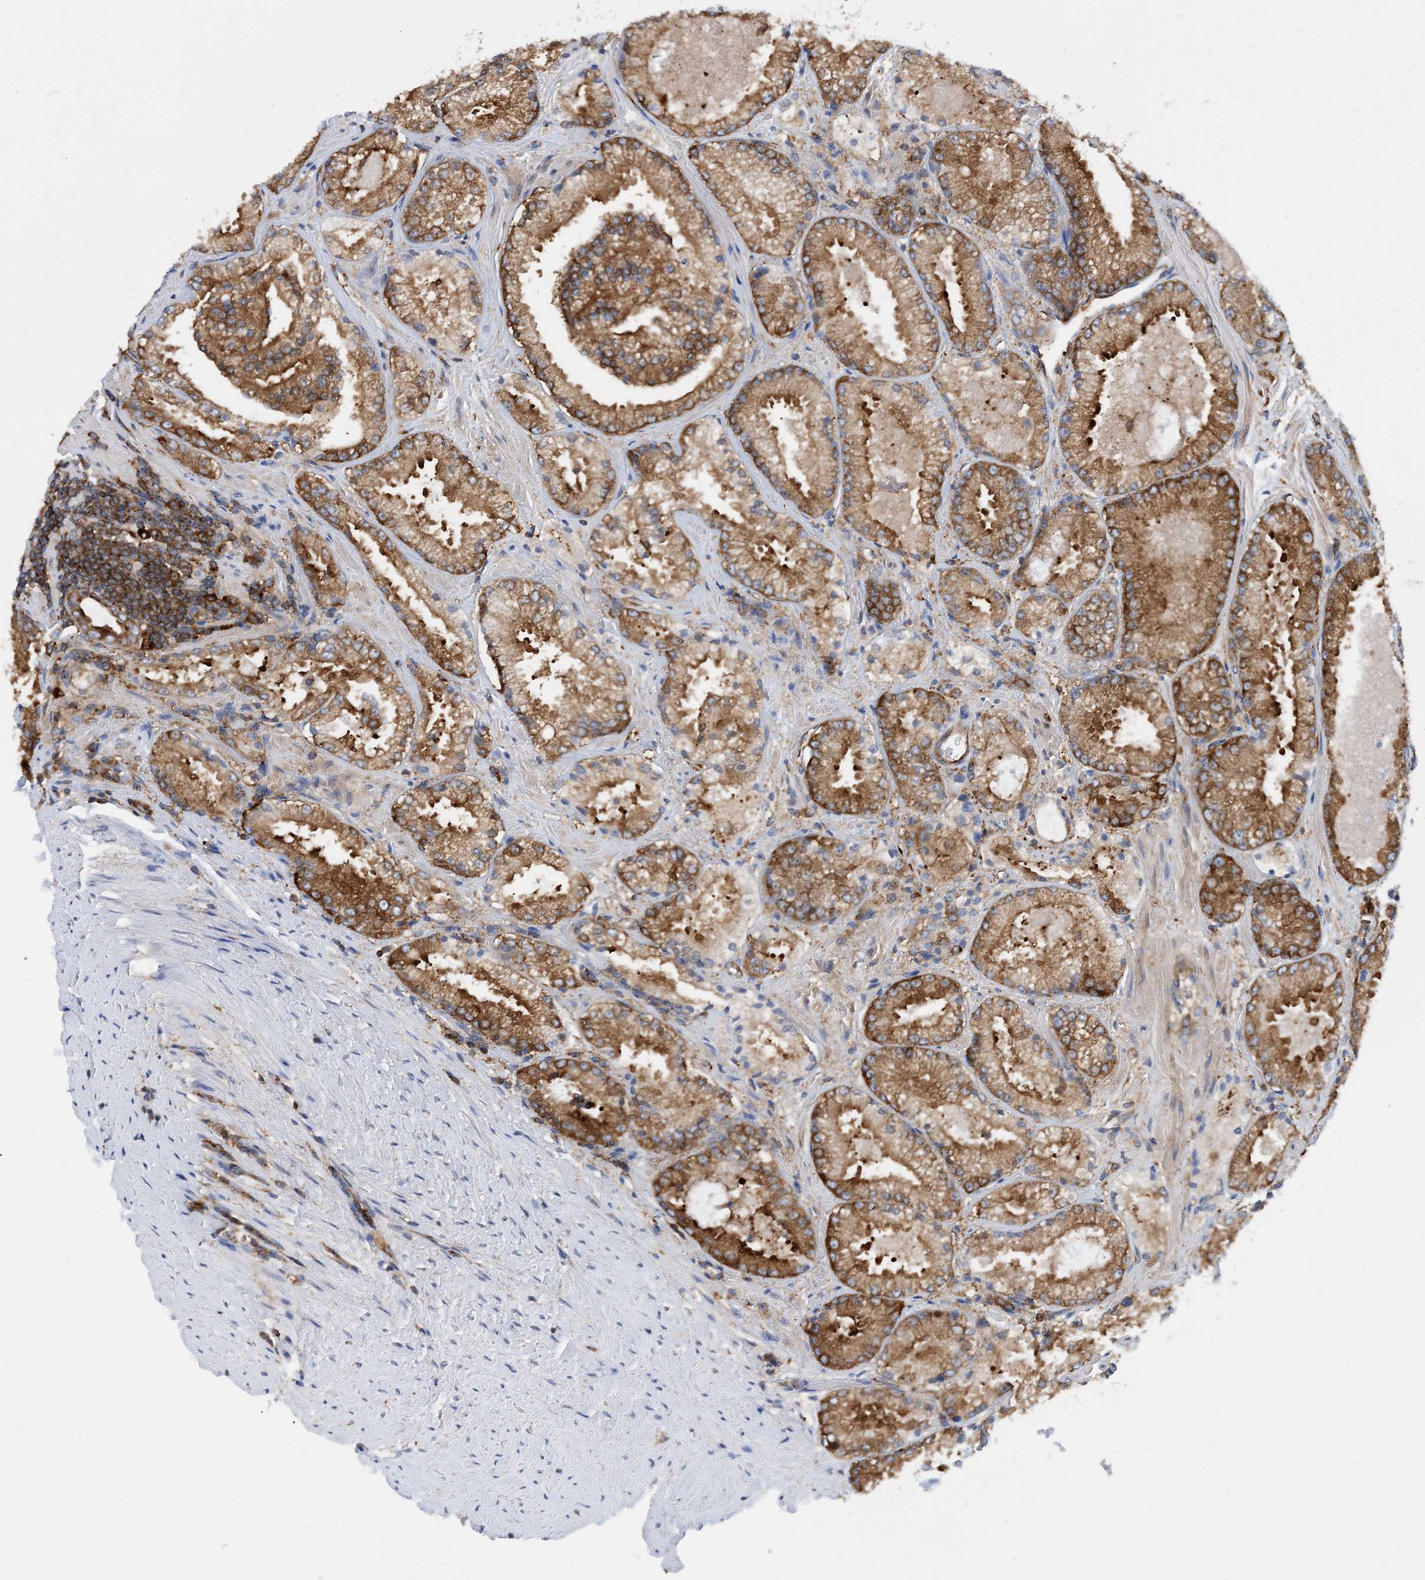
{"staining": {"intensity": "moderate", "quantity": ">75%", "location": "cytoplasmic/membranous"}, "tissue": "prostate cancer", "cell_type": "Tumor cells", "image_type": "cancer", "snomed": [{"axis": "morphology", "description": "Adenocarcinoma, High grade"}, {"axis": "topography", "description": "Prostate"}], "caption": "Tumor cells exhibit moderate cytoplasmic/membranous positivity in about >75% of cells in prostate high-grade adenocarcinoma. (brown staining indicates protein expression, while blue staining denotes nuclei).", "gene": "DYNC1LI1", "patient": {"sex": "male", "age": 73}}